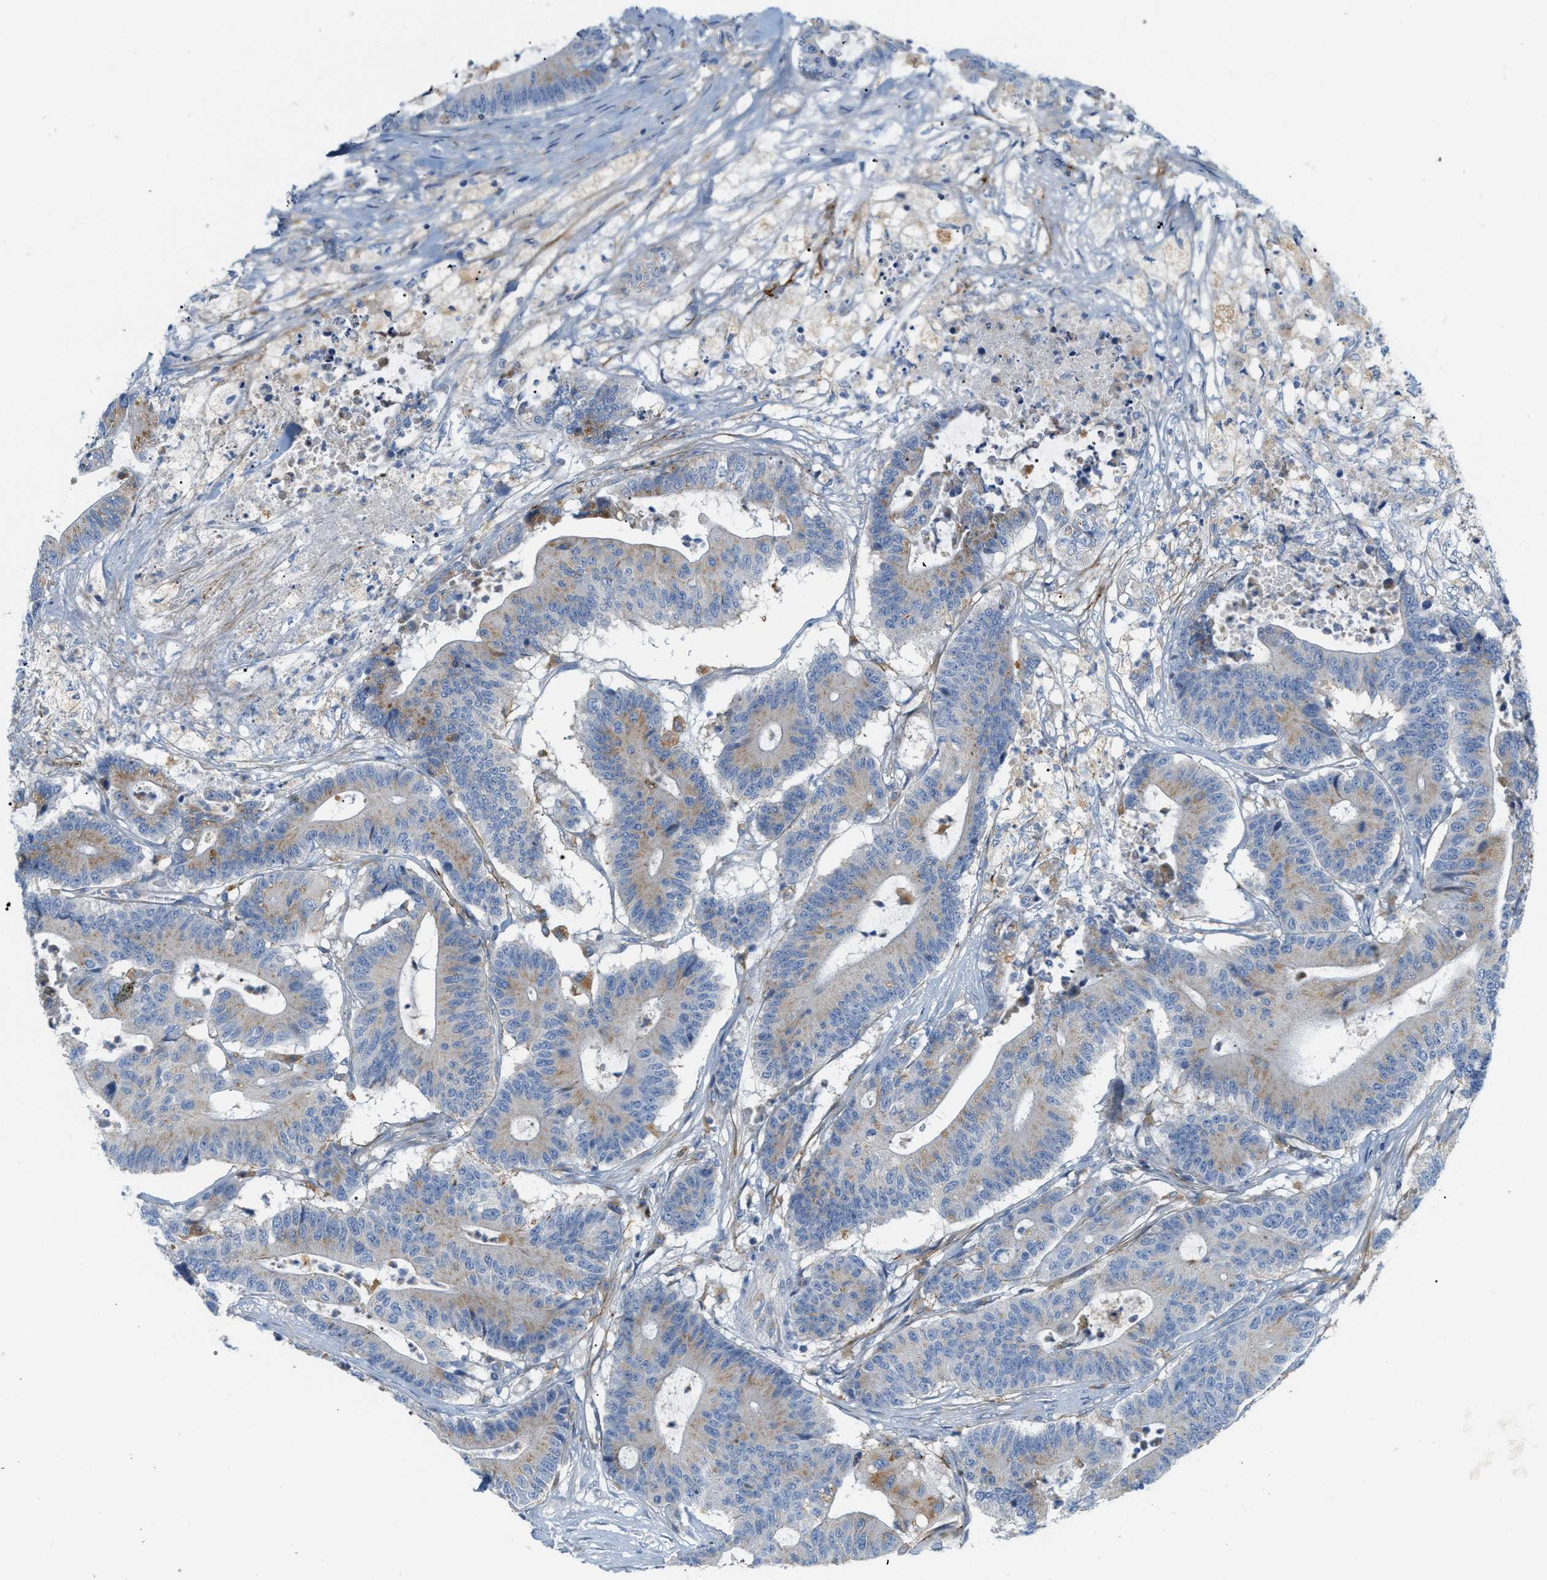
{"staining": {"intensity": "weak", "quantity": "25%-75%", "location": "cytoplasmic/membranous"}, "tissue": "colorectal cancer", "cell_type": "Tumor cells", "image_type": "cancer", "snomed": [{"axis": "morphology", "description": "Adenocarcinoma, NOS"}, {"axis": "topography", "description": "Colon"}], "caption": "Colorectal cancer tissue reveals weak cytoplasmic/membranous expression in approximately 25%-75% of tumor cells", "gene": "LMBRD1", "patient": {"sex": "female", "age": 84}}